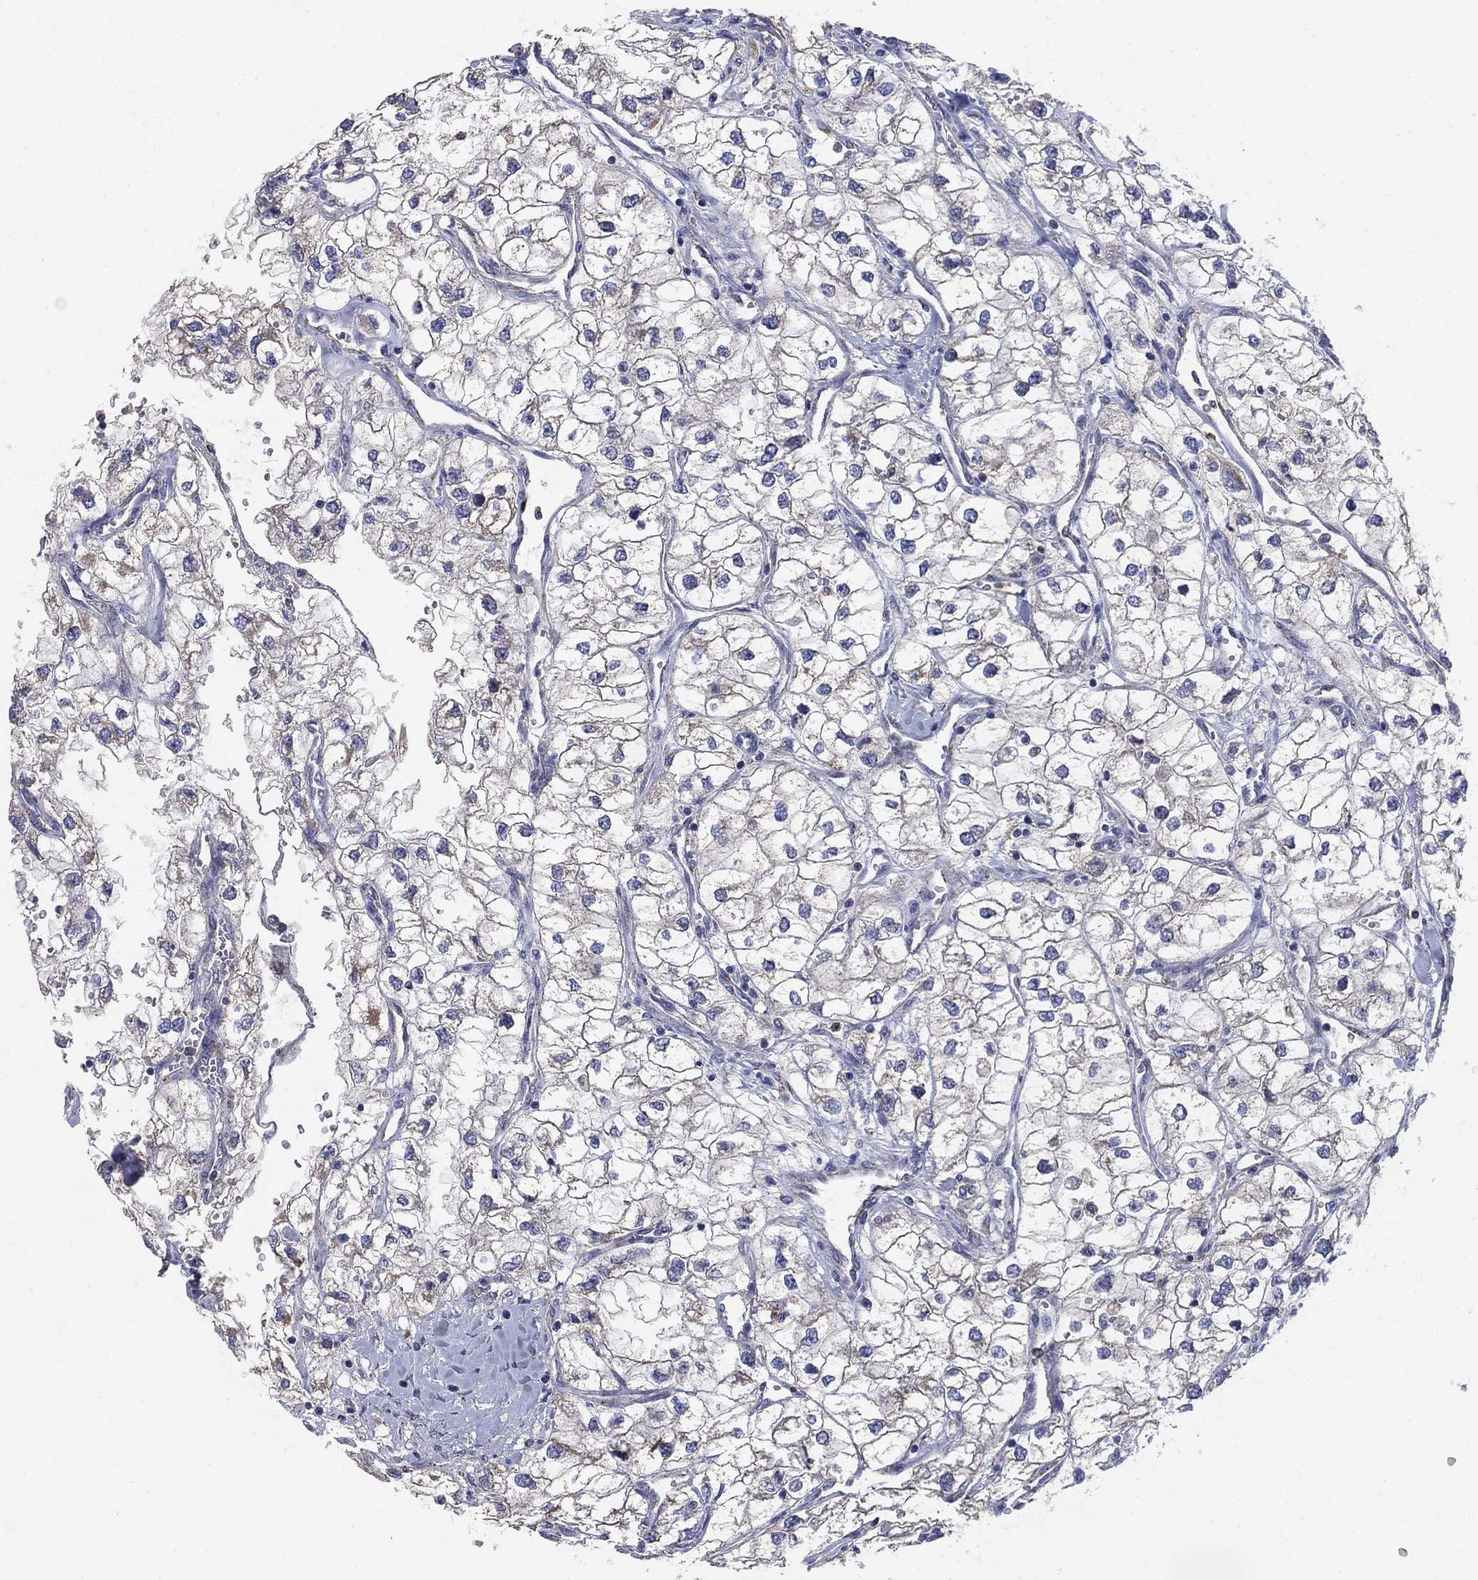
{"staining": {"intensity": "negative", "quantity": "none", "location": "none"}, "tissue": "renal cancer", "cell_type": "Tumor cells", "image_type": "cancer", "snomed": [{"axis": "morphology", "description": "Adenocarcinoma, NOS"}, {"axis": "topography", "description": "Kidney"}], "caption": "This is a histopathology image of IHC staining of renal adenocarcinoma, which shows no staining in tumor cells.", "gene": "PNPLA2", "patient": {"sex": "male", "age": 59}}